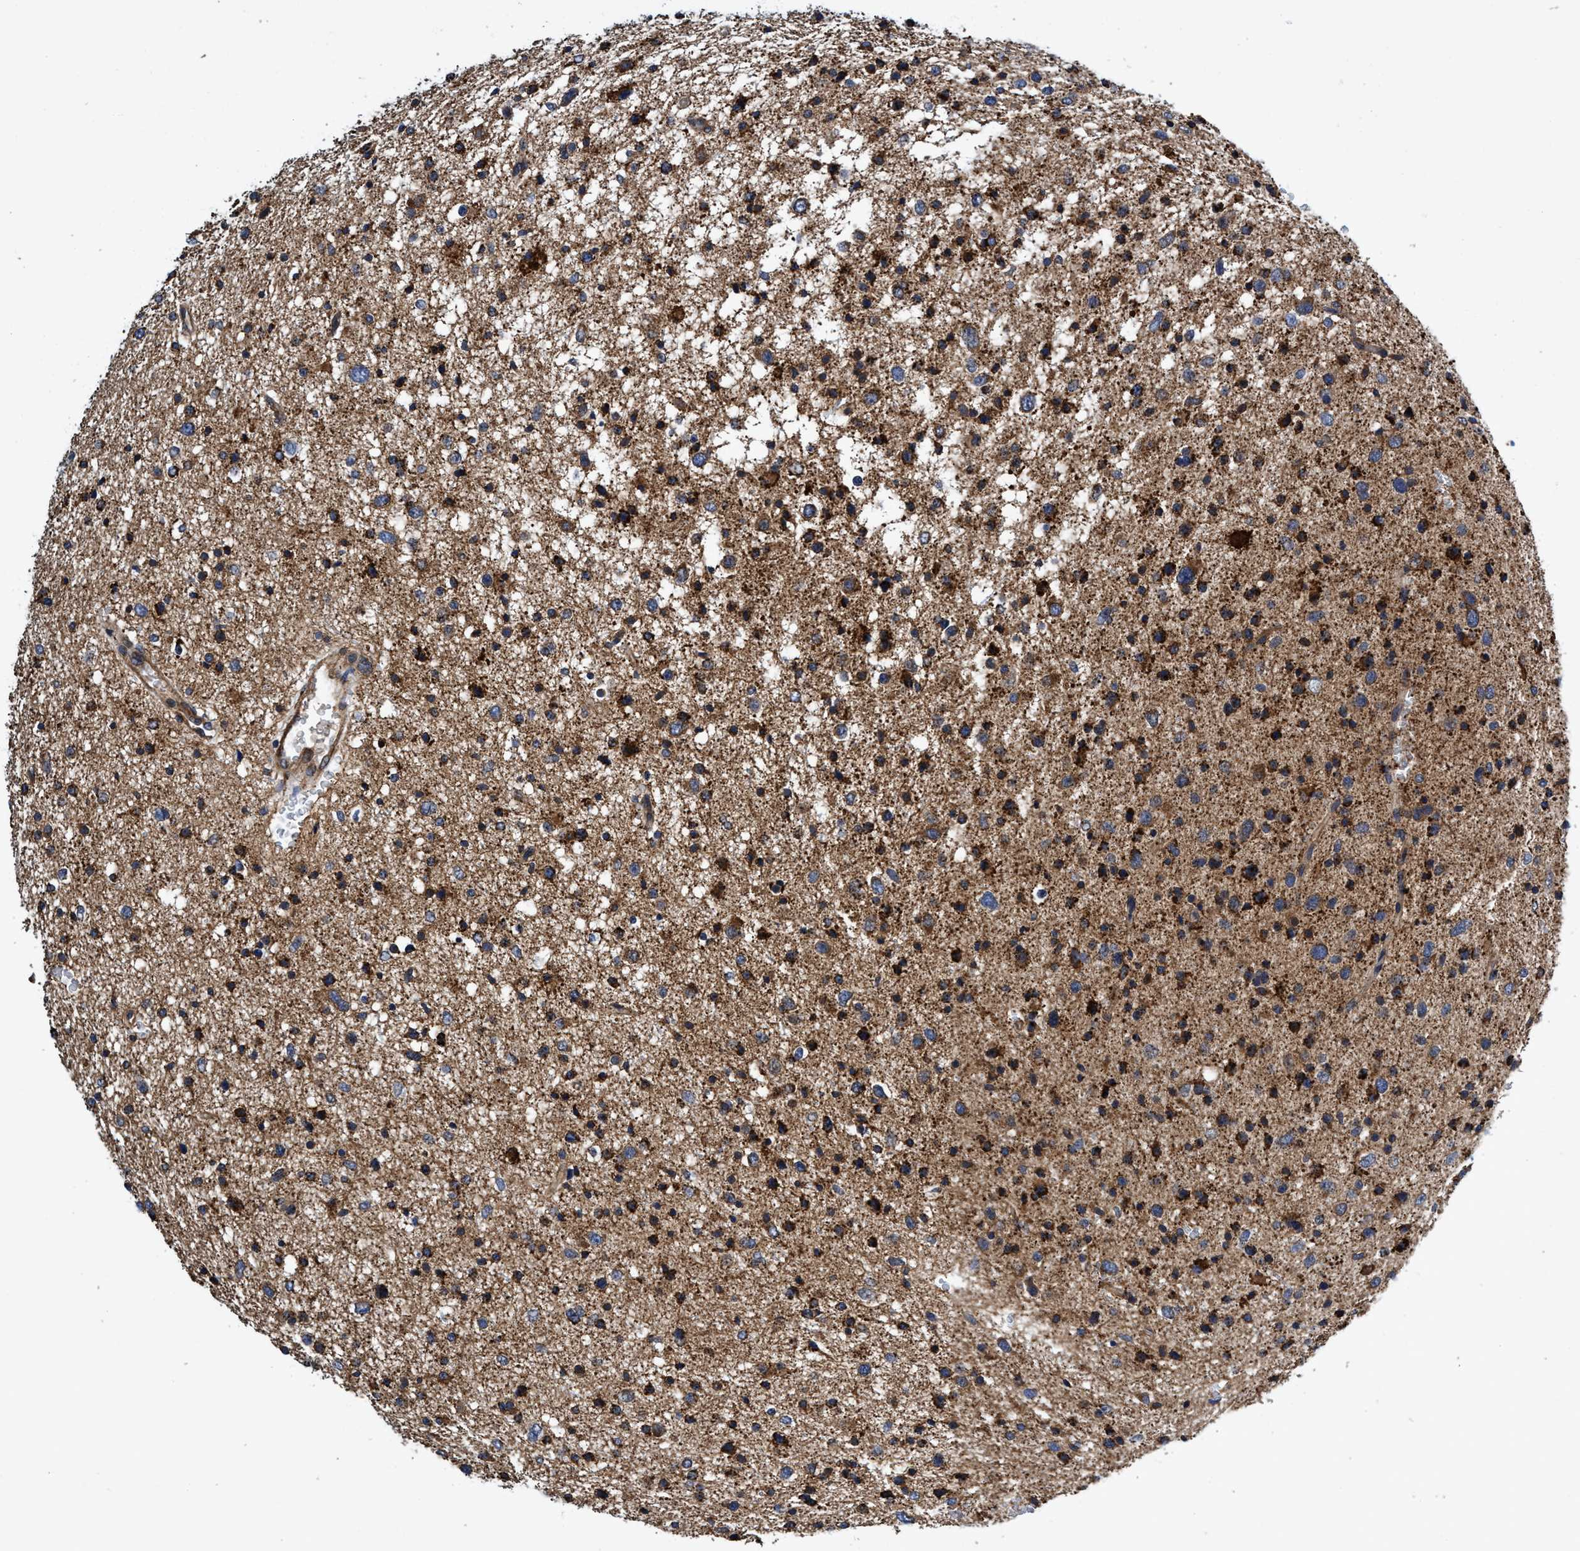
{"staining": {"intensity": "strong", "quantity": ">75%", "location": "cytoplasmic/membranous"}, "tissue": "glioma", "cell_type": "Tumor cells", "image_type": "cancer", "snomed": [{"axis": "morphology", "description": "Glioma, malignant, Low grade"}, {"axis": "topography", "description": "Brain"}], "caption": "Human glioma stained with a brown dye reveals strong cytoplasmic/membranous positive expression in about >75% of tumor cells.", "gene": "CALCOCO2", "patient": {"sex": "female", "age": 37}}